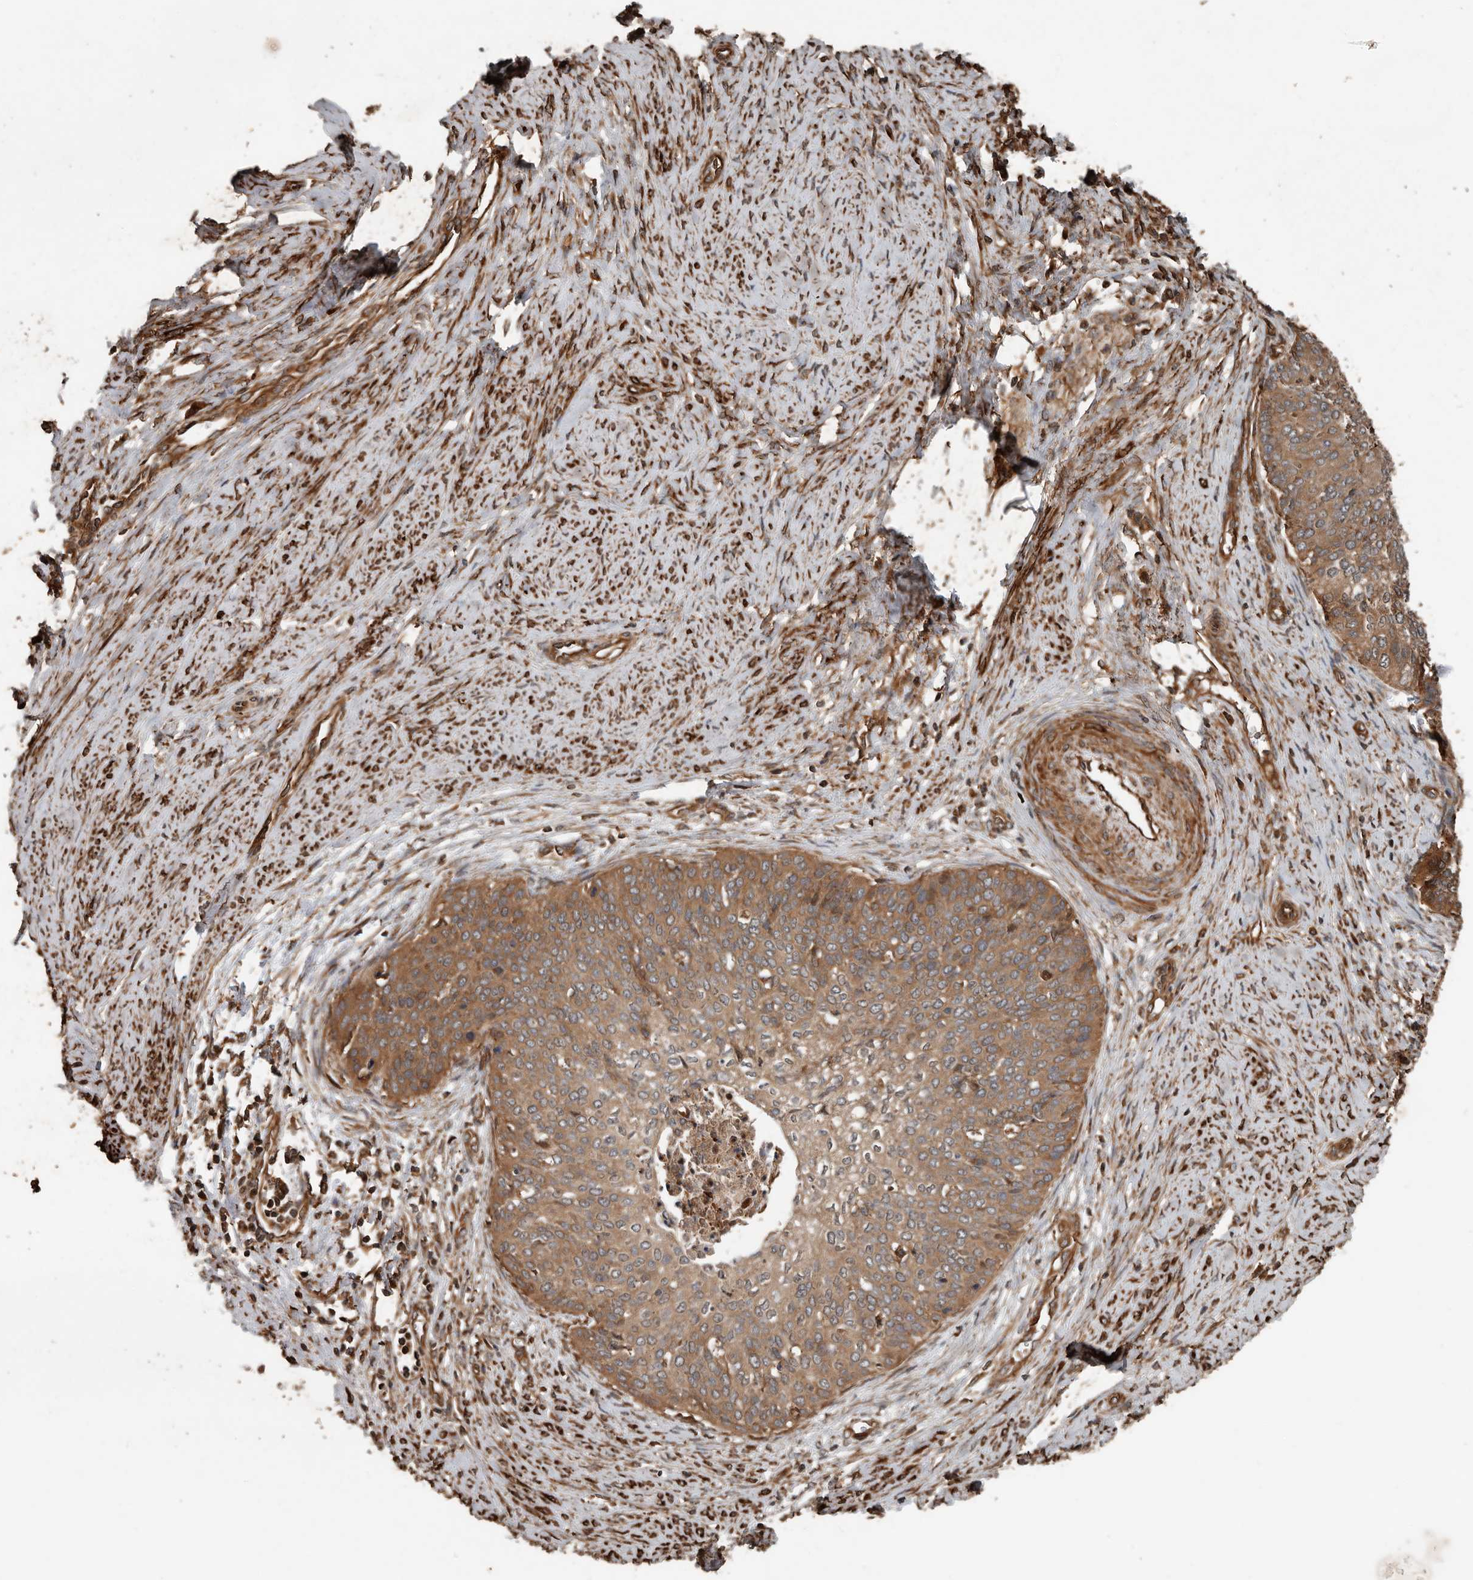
{"staining": {"intensity": "moderate", "quantity": "25%-75%", "location": "cytoplasmic/membranous"}, "tissue": "cervical cancer", "cell_type": "Tumor cells", "image_type": "cancer", "snomed": [{"axis": "morphology", "description": "Squamous cell carcinoma, NOS"}, {"axis": "topography", "description": "Cervix"}], "caption": "Cervical cancer was stained to show a protein in brown. There is medium levels of moderate cytoplasmic/membranous staining in about 25%-75% of tumor cells.", "gene": "YOD1", "patient": {"sex": "female", "age": 37}}